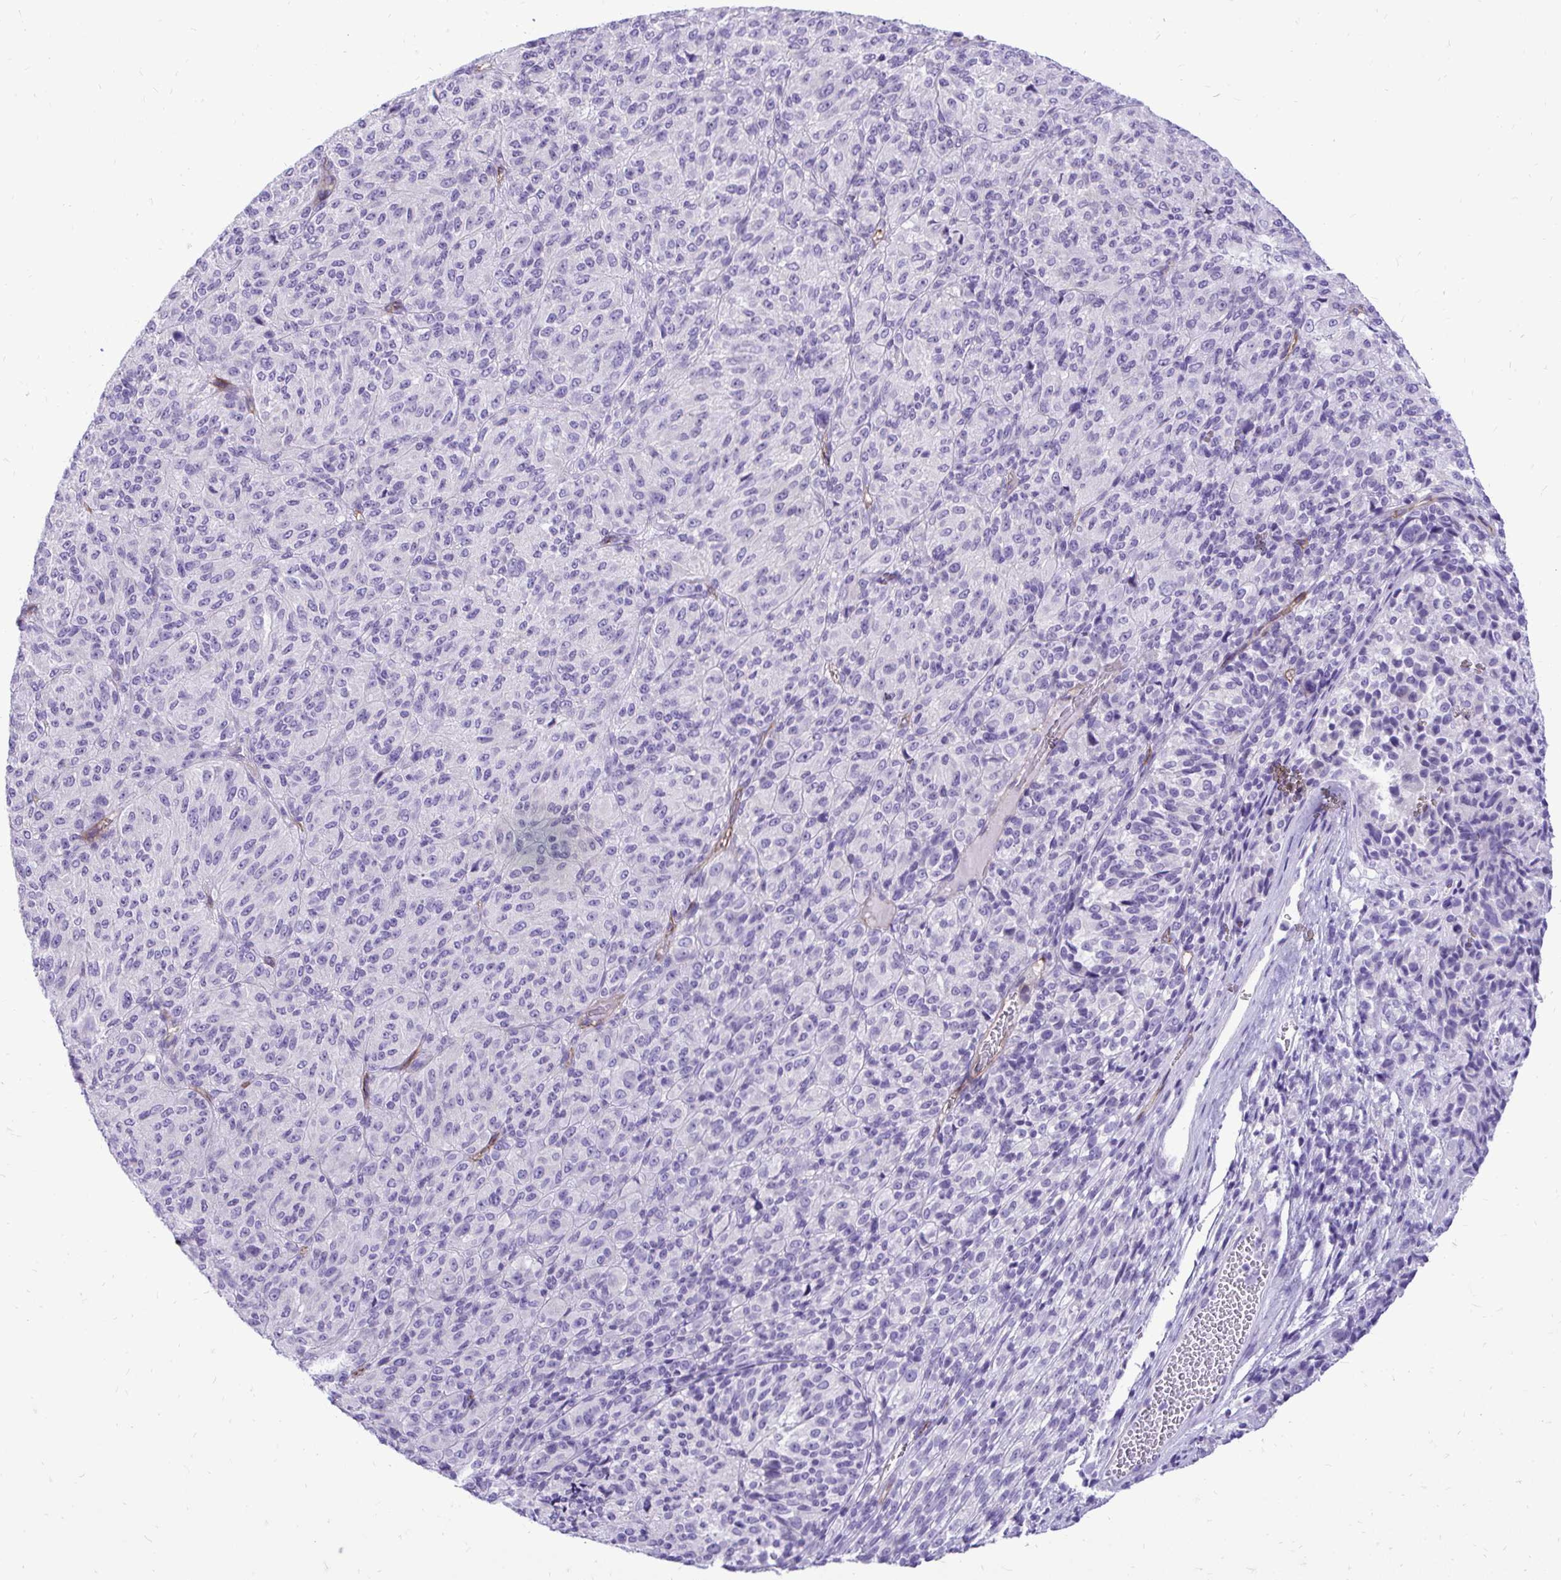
{"staining": {"intensity": "negative", "quantity": "none", "location": "none"}, "tissue": "melanoma", "cell_type": "Tumor cells", "image_type": "cancer", "snomed": [{"axis": "morphology", "description": "Malignant melanoma, Metastatic site"}, {"axis": "topography", "description": "Brain"}], "caption": "This micrograph is of melanoma stained with immunohistochemistry (IHC) to label a protein in brown with the nuclei are counter-stained blue. There is no positivity in tumor cells.", "gene": "PELI3", "patient": {"sex": "female", "age": 56}}